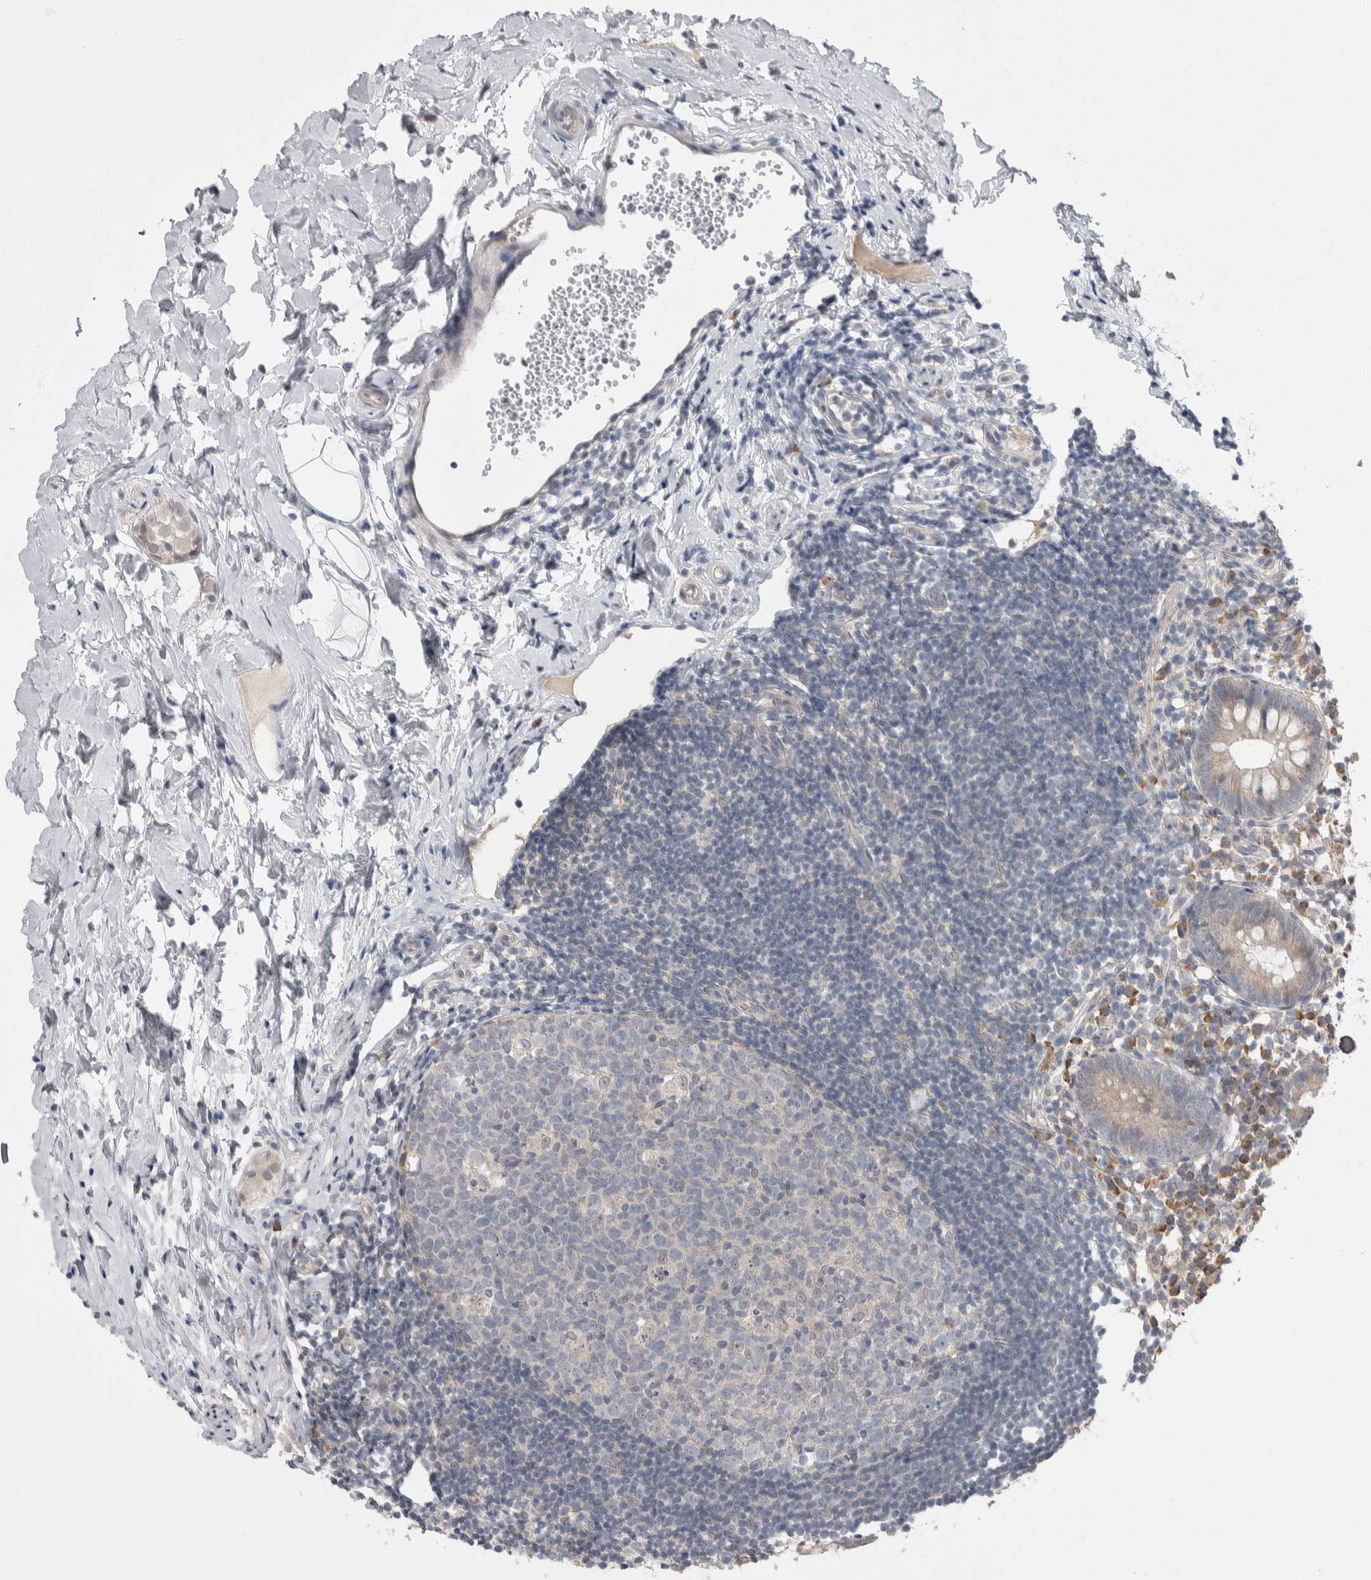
{"staining": {"intensity": "weak", "quantity": ">75%", "location": "cytoplasmic/membranous"}, "tissue": "appendix", "cell_type": "Glandular cells", "image_type": "normal", "snomed": [{"axis": "morphology", "description": "Normal tissue, NOS"}, {"axis": "topography", "description": "Appendix"}], "caption": "This image displays IHC staining of normal appendix, with low weak cytoplasmic/membranous staining in about >75% of glandular cells.", "gene": "CUL2", "patient": {"sex": "female", "age": 20}}